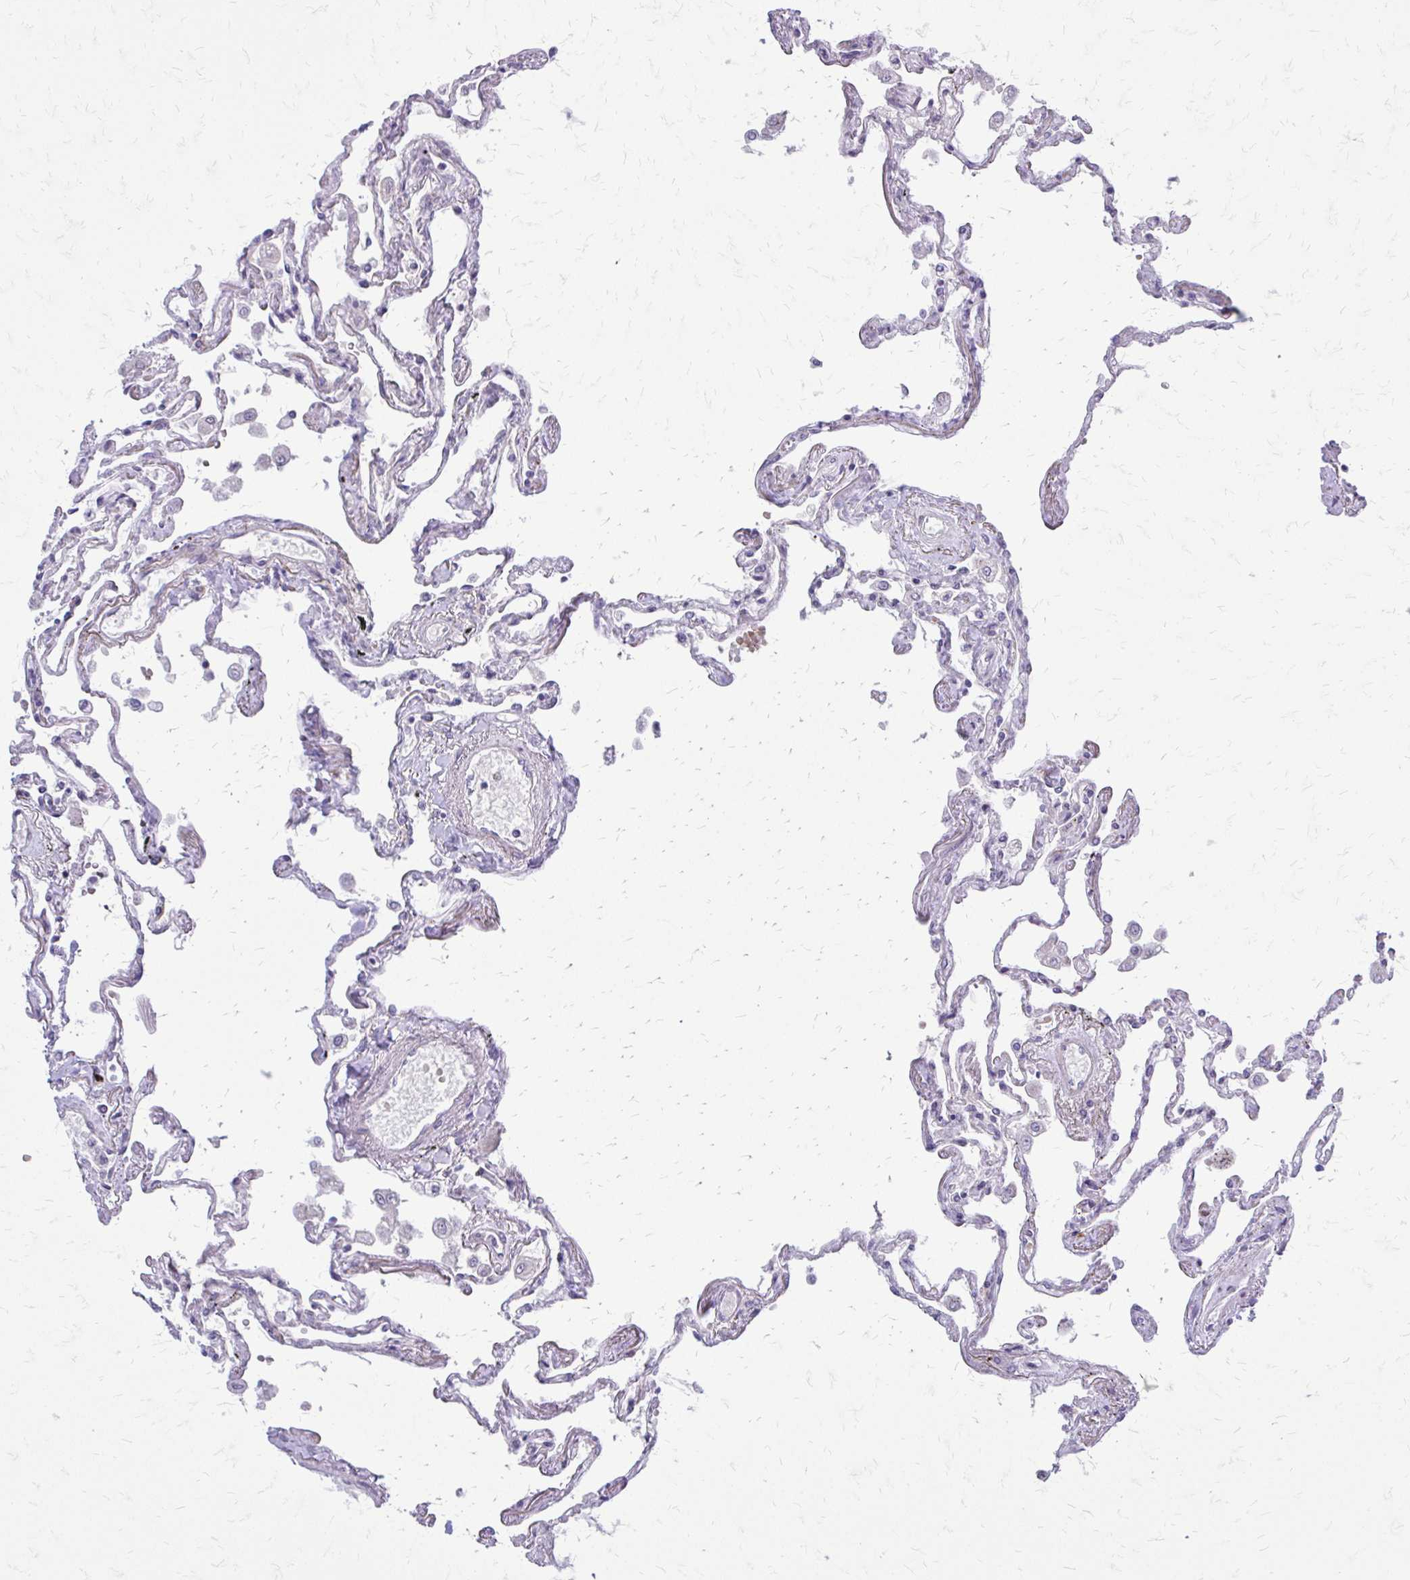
{"staining": {"intensity": "weak", "quantity": "<25%", "location": "cytoplasmic/membranous"}, "tissue": "lung", "cell_type": "Alveolar cells", "image_type": "normal", "snomed": [{"axis": "morphology", "description": "Normal tissue, NOS"}, {"axis": "morphology", "description": "Adenocarcinoma, NOS"}, {"axis": "topography", "description": "Cartilage tissue"}, {"axis": "topography", "description": "Lung"}], "caption": "There is no significant positivity in alveolar cells of lung. (DAB (3,3'-diaminobenzidine) immunohistochemistry (IHC) visualized using brightfield microscopy, high magnification).", "gene": "PPDPFL", "patient": {"sex": "female", "age": 67}}